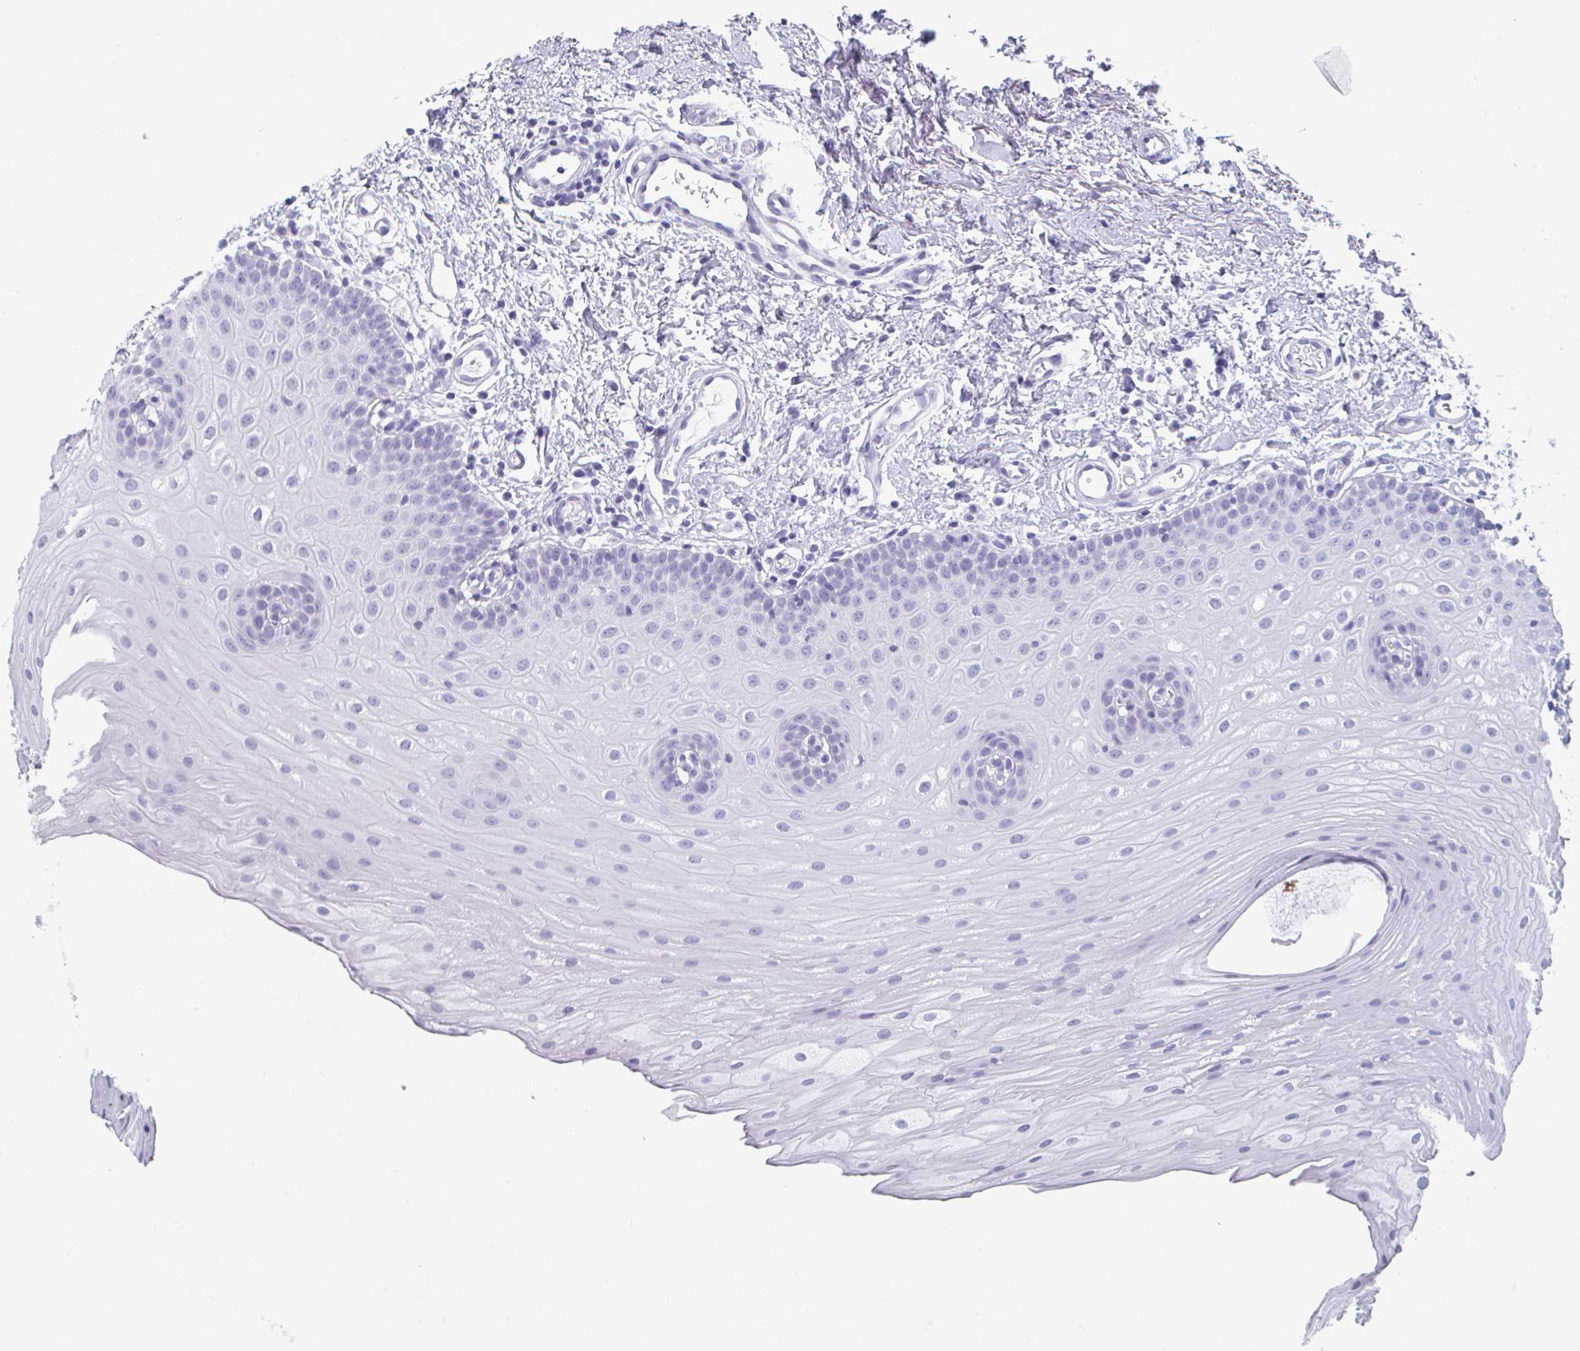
{"staining": {"intensity": "negative", "quantity": "none", "location": "none"}, "tissue": "oral mucosa", "cell_type": "Squamous epithelial cells", "image_type": "normal", "snomed": [{"axis": "morphology", "description": "Normal tissue, NOS"}, {"axis": "morphology", "description": "Adenocarcinoma, NOS"}, {"axis": "topography", "description": "Oral tissue"}, {"axis": "topography", "description": "Head-Neck"}], "caption": "Immunohistochemical staining of normal oral mucosa demonstrates no significant expression in squamous epithelial cells. Brightfield microscopy of immunohistochemistry (IHC) stained with DAB (brown) and hematoxylin (blue), captured at high magnification.", "gene": "GHRL", "patient": {"sex": "female", "age": 57}}